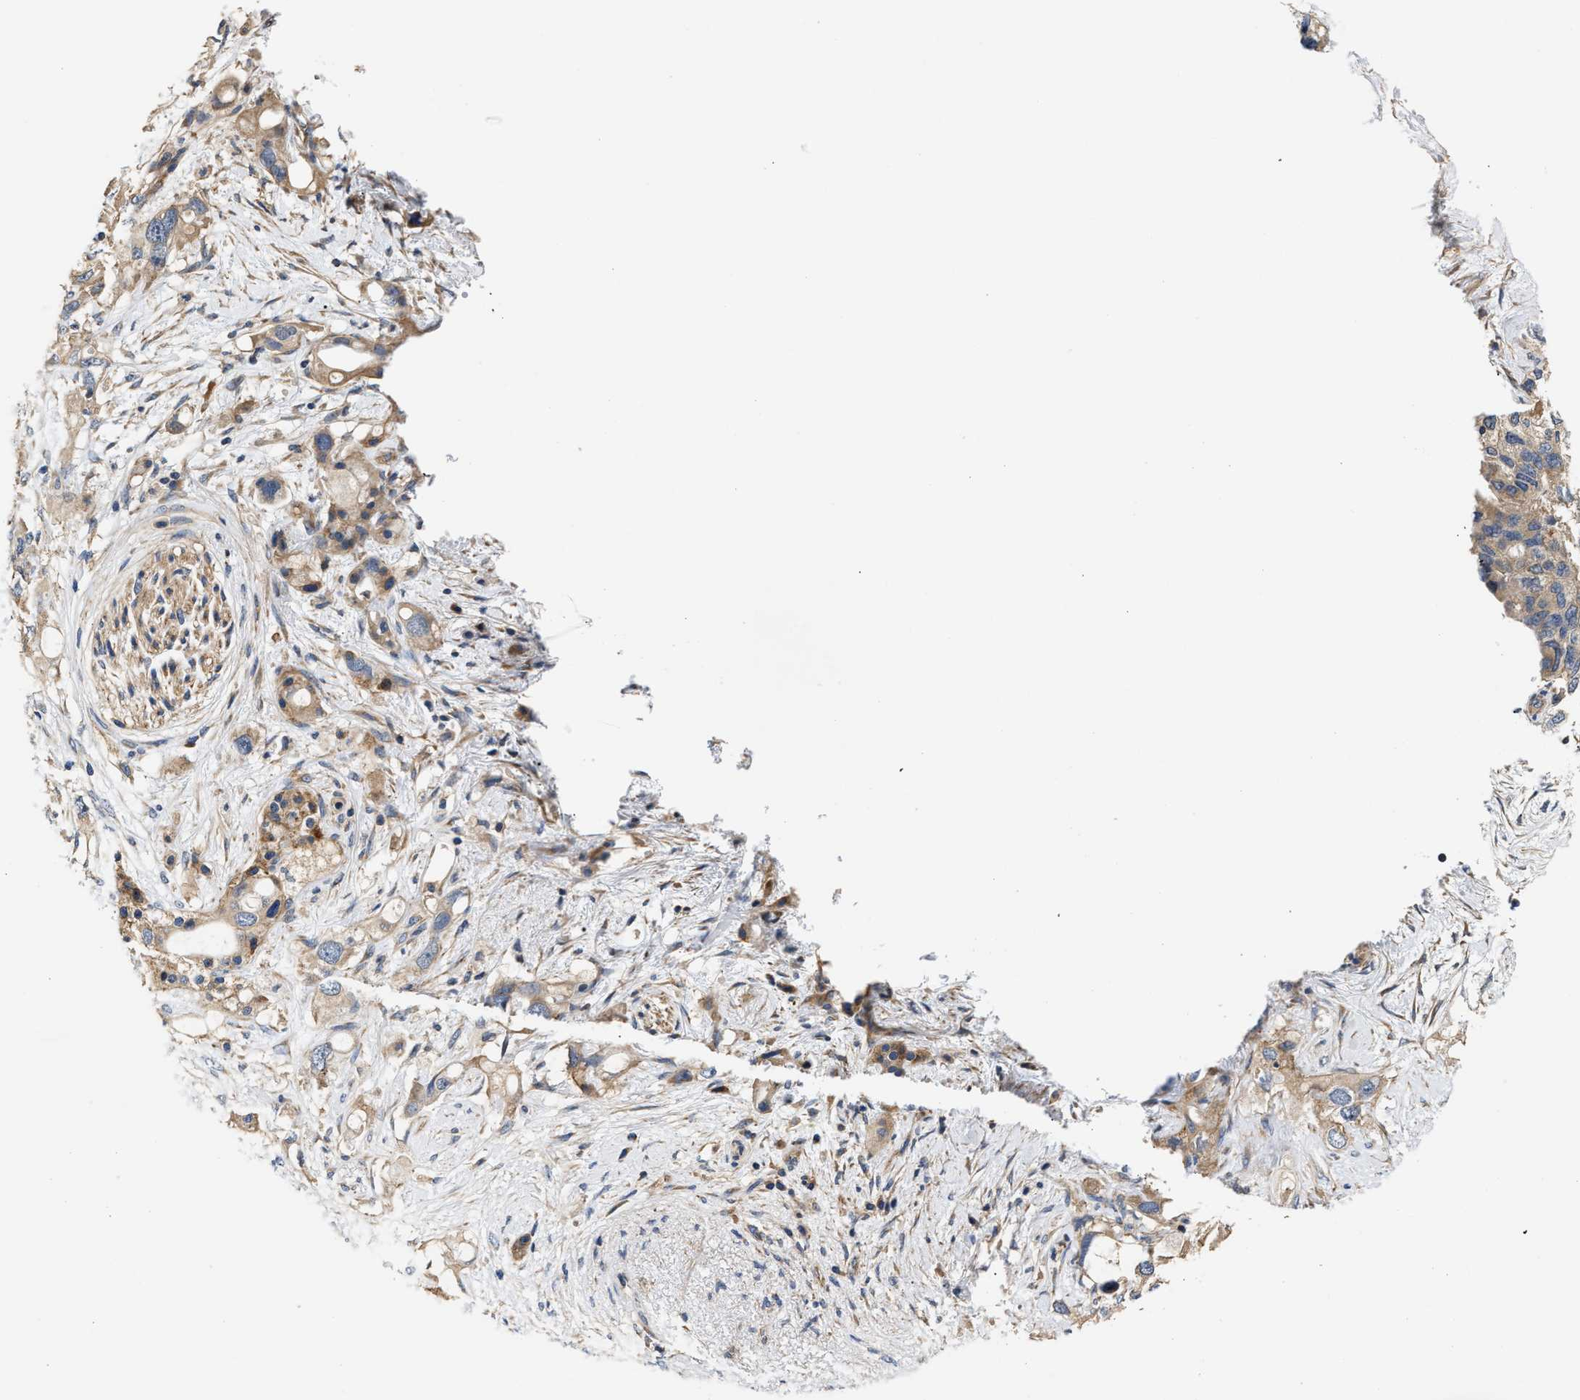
{"staining": {"intensity": "moderate", "quantity": ">75%", "location": "cytoplasmic/membranous"}, "tissue": "pancreatic cancer", "cell_type": "Tumor cells", "image_type": "cancer", "snomed": [{"axis": "morphology", "description": "Adenocarcinoma, NOS"}, {"axis": "topography", "description": "Pancreas"}], "caption": "A photomicrograph of human adenocarcinoma (pancreatic) stained for a protein exhibits moderate cytoplasmic/membranous brown staining in tumor cells. The staining was performed using DAB (3,3'-diaminobenzidine) to visualize the protein expression in brown, while the nuclei were stained in blue with hematoxylin (Magnification: 20x).", "gene": "TEX2", "patient": {"sex": "female", "age": 56}}